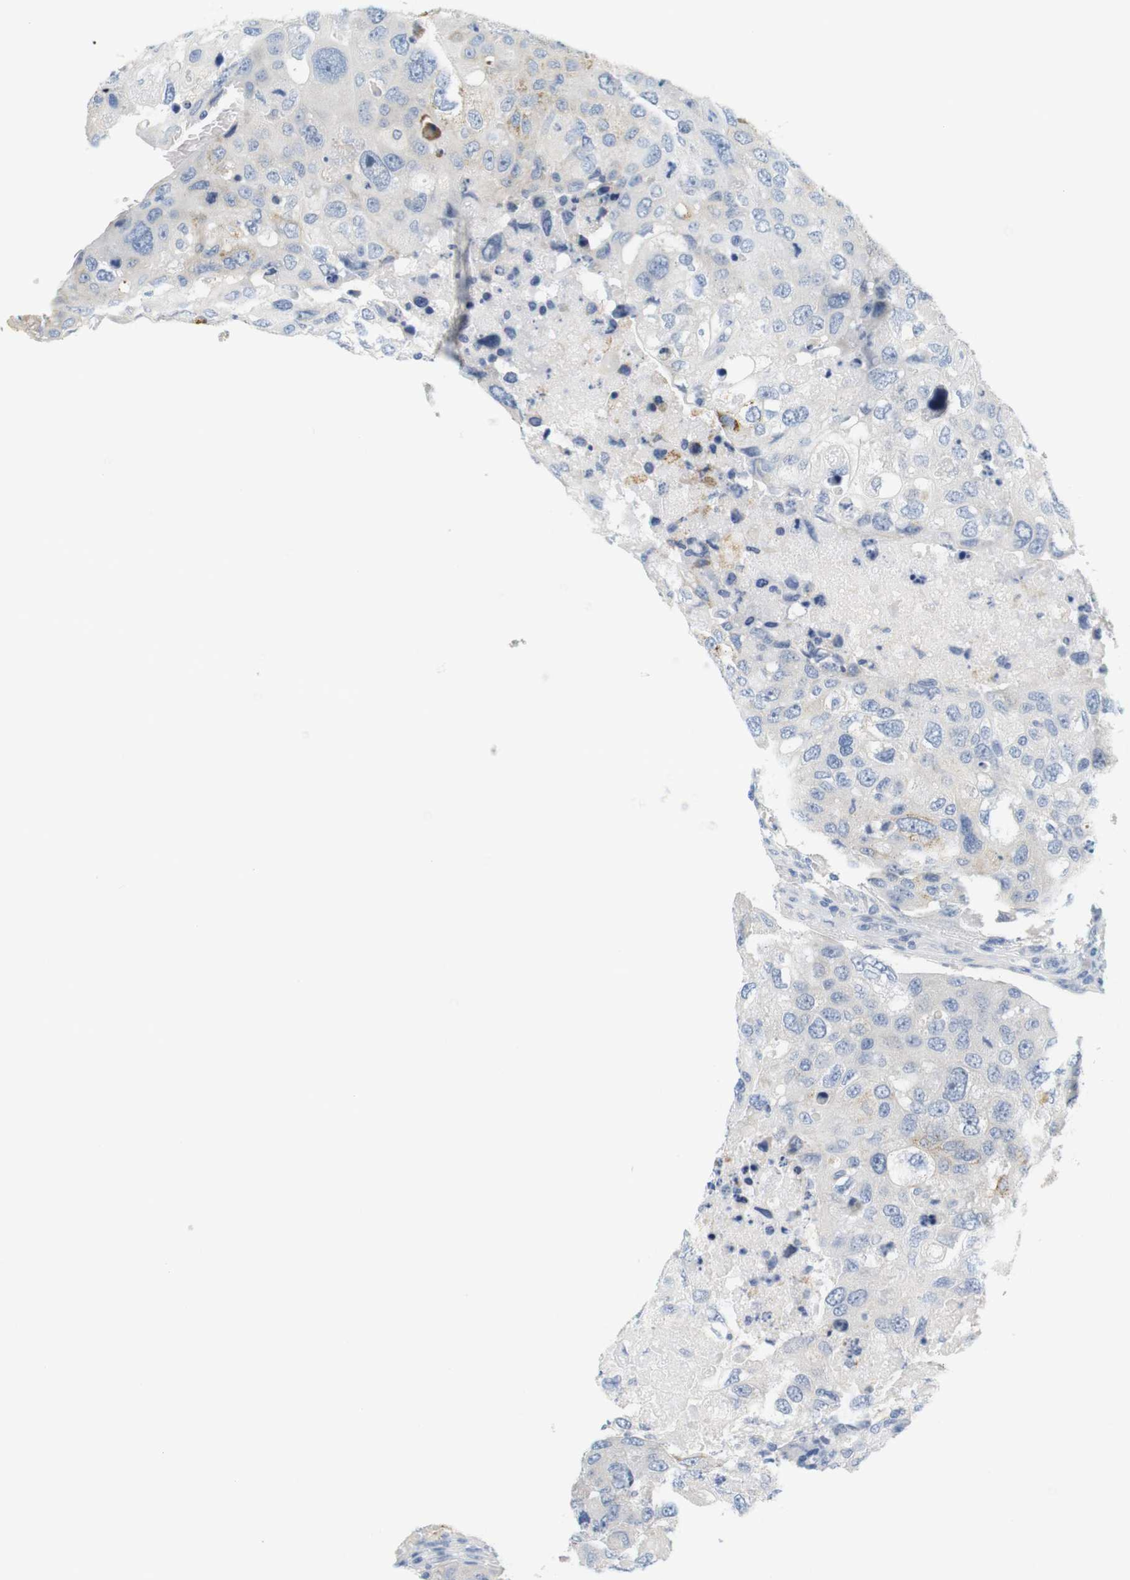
{"staining": {"intensity": "negative", "quantity": "none", "location": "none"}, "tissue": "urothelial cancer", "cell_type": "Tumor cells", "image_type": "cancer", "snomed": [{"axis": "morphology", "description": "Urothelial carcinoma, High grade"}, {"axis": "topography", "description": "Lymph node"}, {"axis": "topography", "description": "Urinary bladder"}], "caption": "DAB immunohistochemical staining of human urothelial carcinoma (high-grade) shows no significant positivity in tumor cells.", "gene": "LRRK2", "patient": {"sex": "male", "age": 51}}